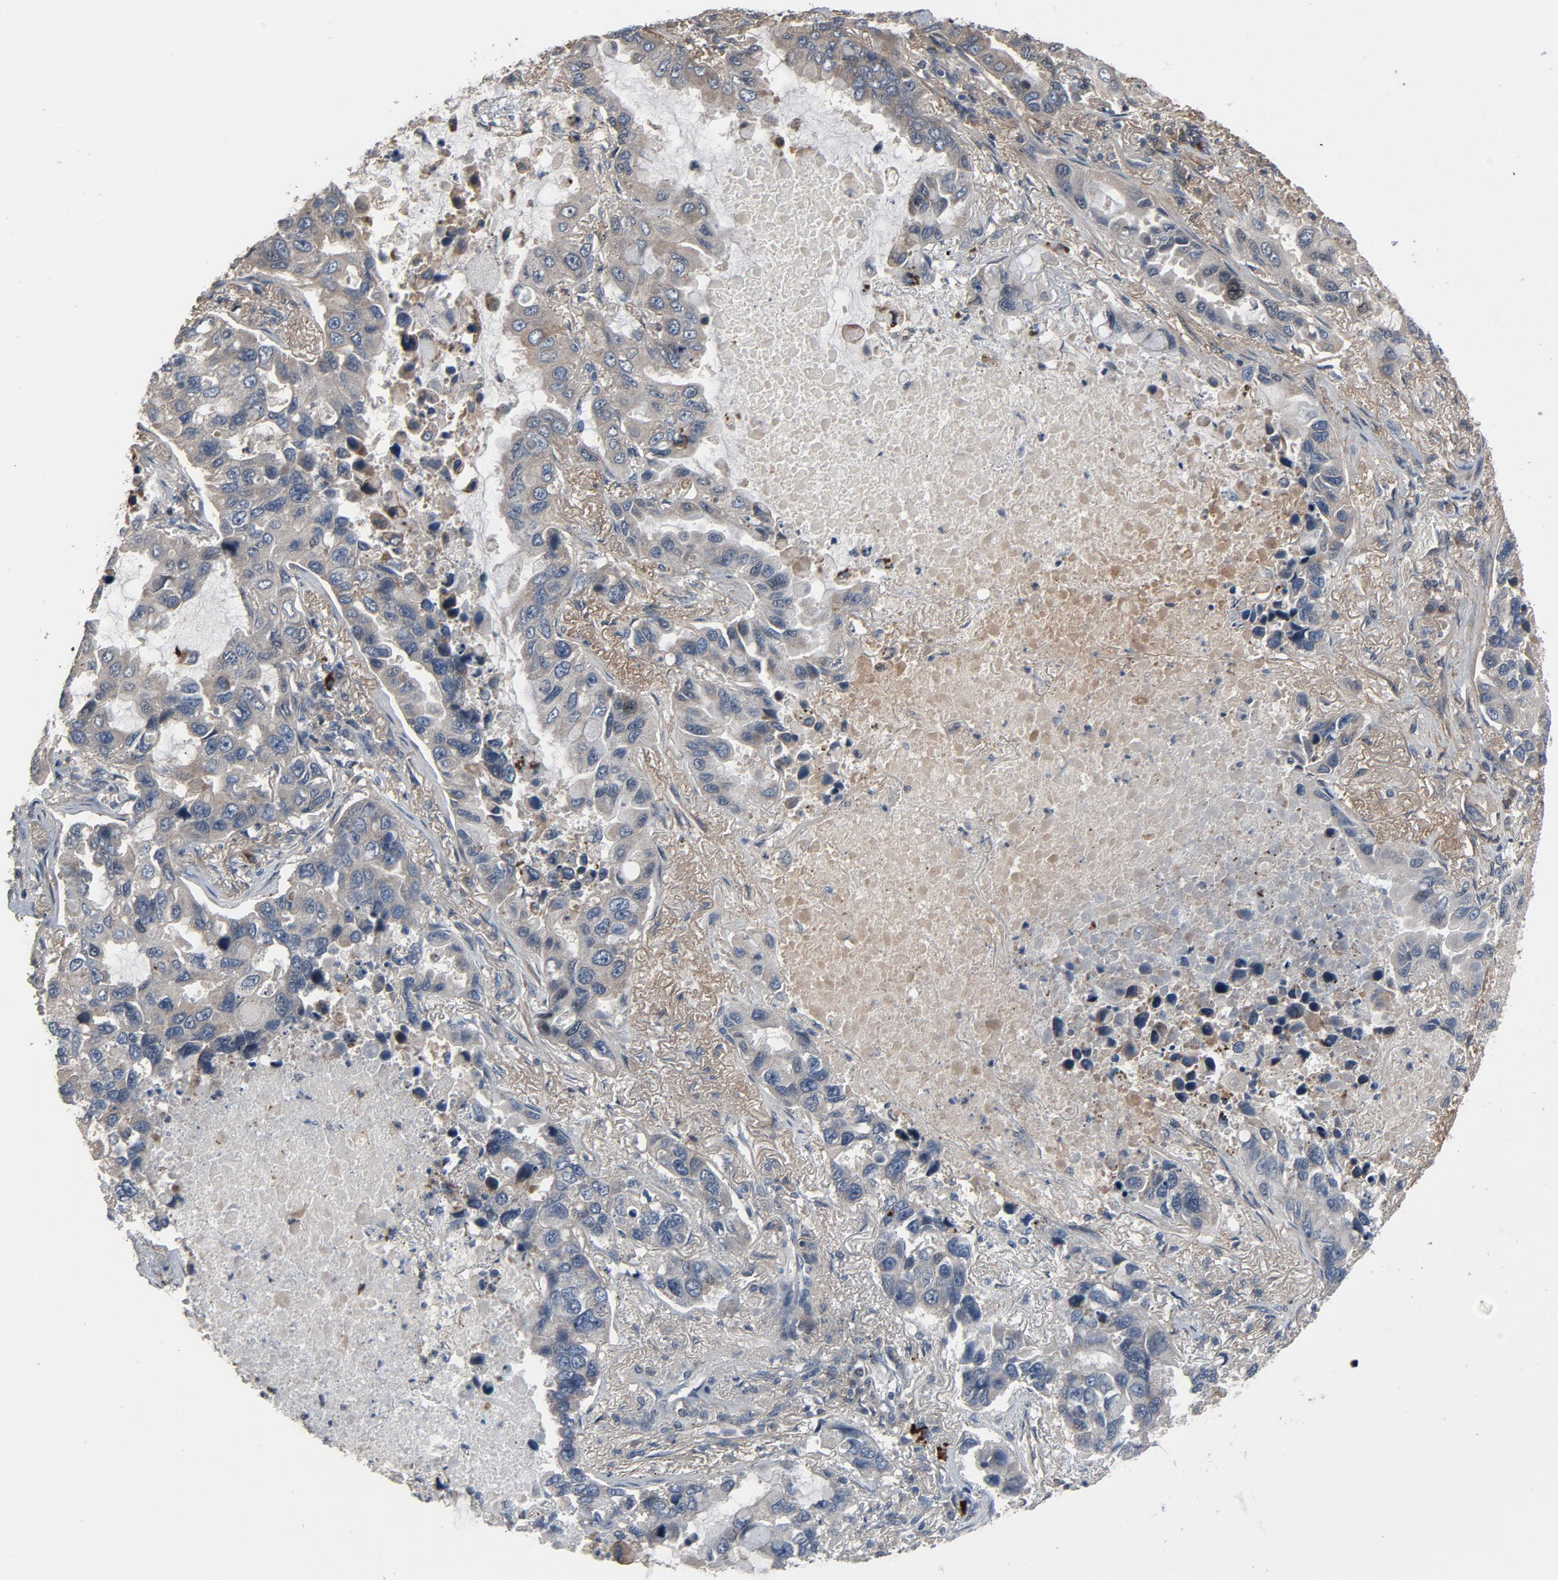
{"staining": {"intensity": "negative", "quantity": "none", "location": "none"}, "tissue": "lung cancer", "cell_type": "Tumor cells", "image_type": "cancer", "snomed": [{"axis": "morphology", "description": "Adenocarcinoma, NOS"}, {"axis": "topography", "description": "Lung"}], "caption": "Micrograph shows no significant protein staining in tumor cells of lung cancer.", "gene": "PDZD4", "patient": {"sex": "male", "age": 64}}